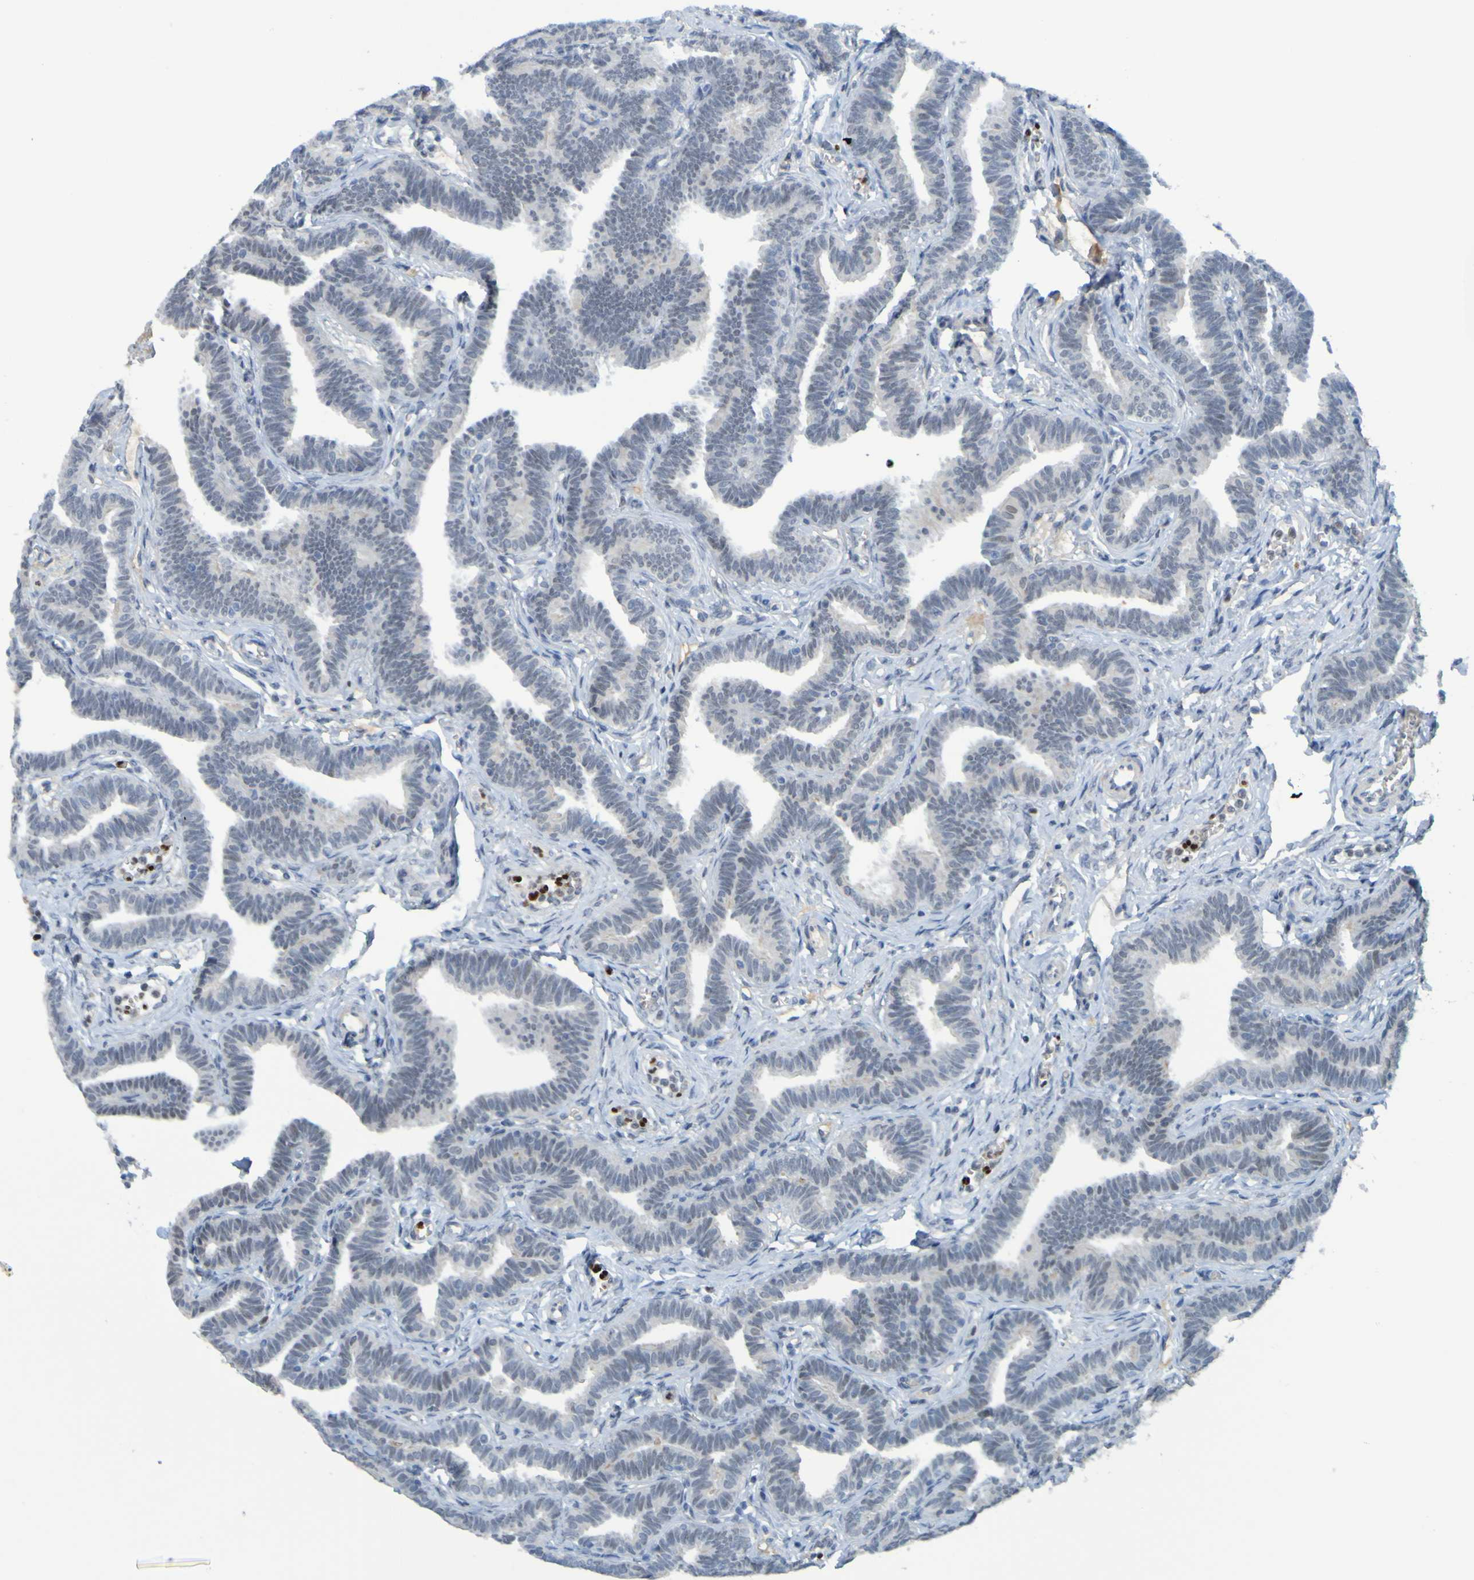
{"staining": {"intensity": "weak", "quantity": "<25%", "location": "nuclear"}, "tissue": "fallopian tube", "cell_type": "Glandular cells", "image_type": "normal", "snomed": [{"axis": "morphology", "description": "Normal tissue, NOS"}, {"axis": "topography", "description": "Fallopian tube"}, {"axis": "topography", "description": "Ovary"}], "caption": "This histopathology image is of benign fallopian tube stained with immunohistochemistry to label a protein in brown with the nuclei are counter-stained blue. There is no positivity in glandular cells.", "gene": "USP36", "patient": {"sex": "female", "age": 23}}